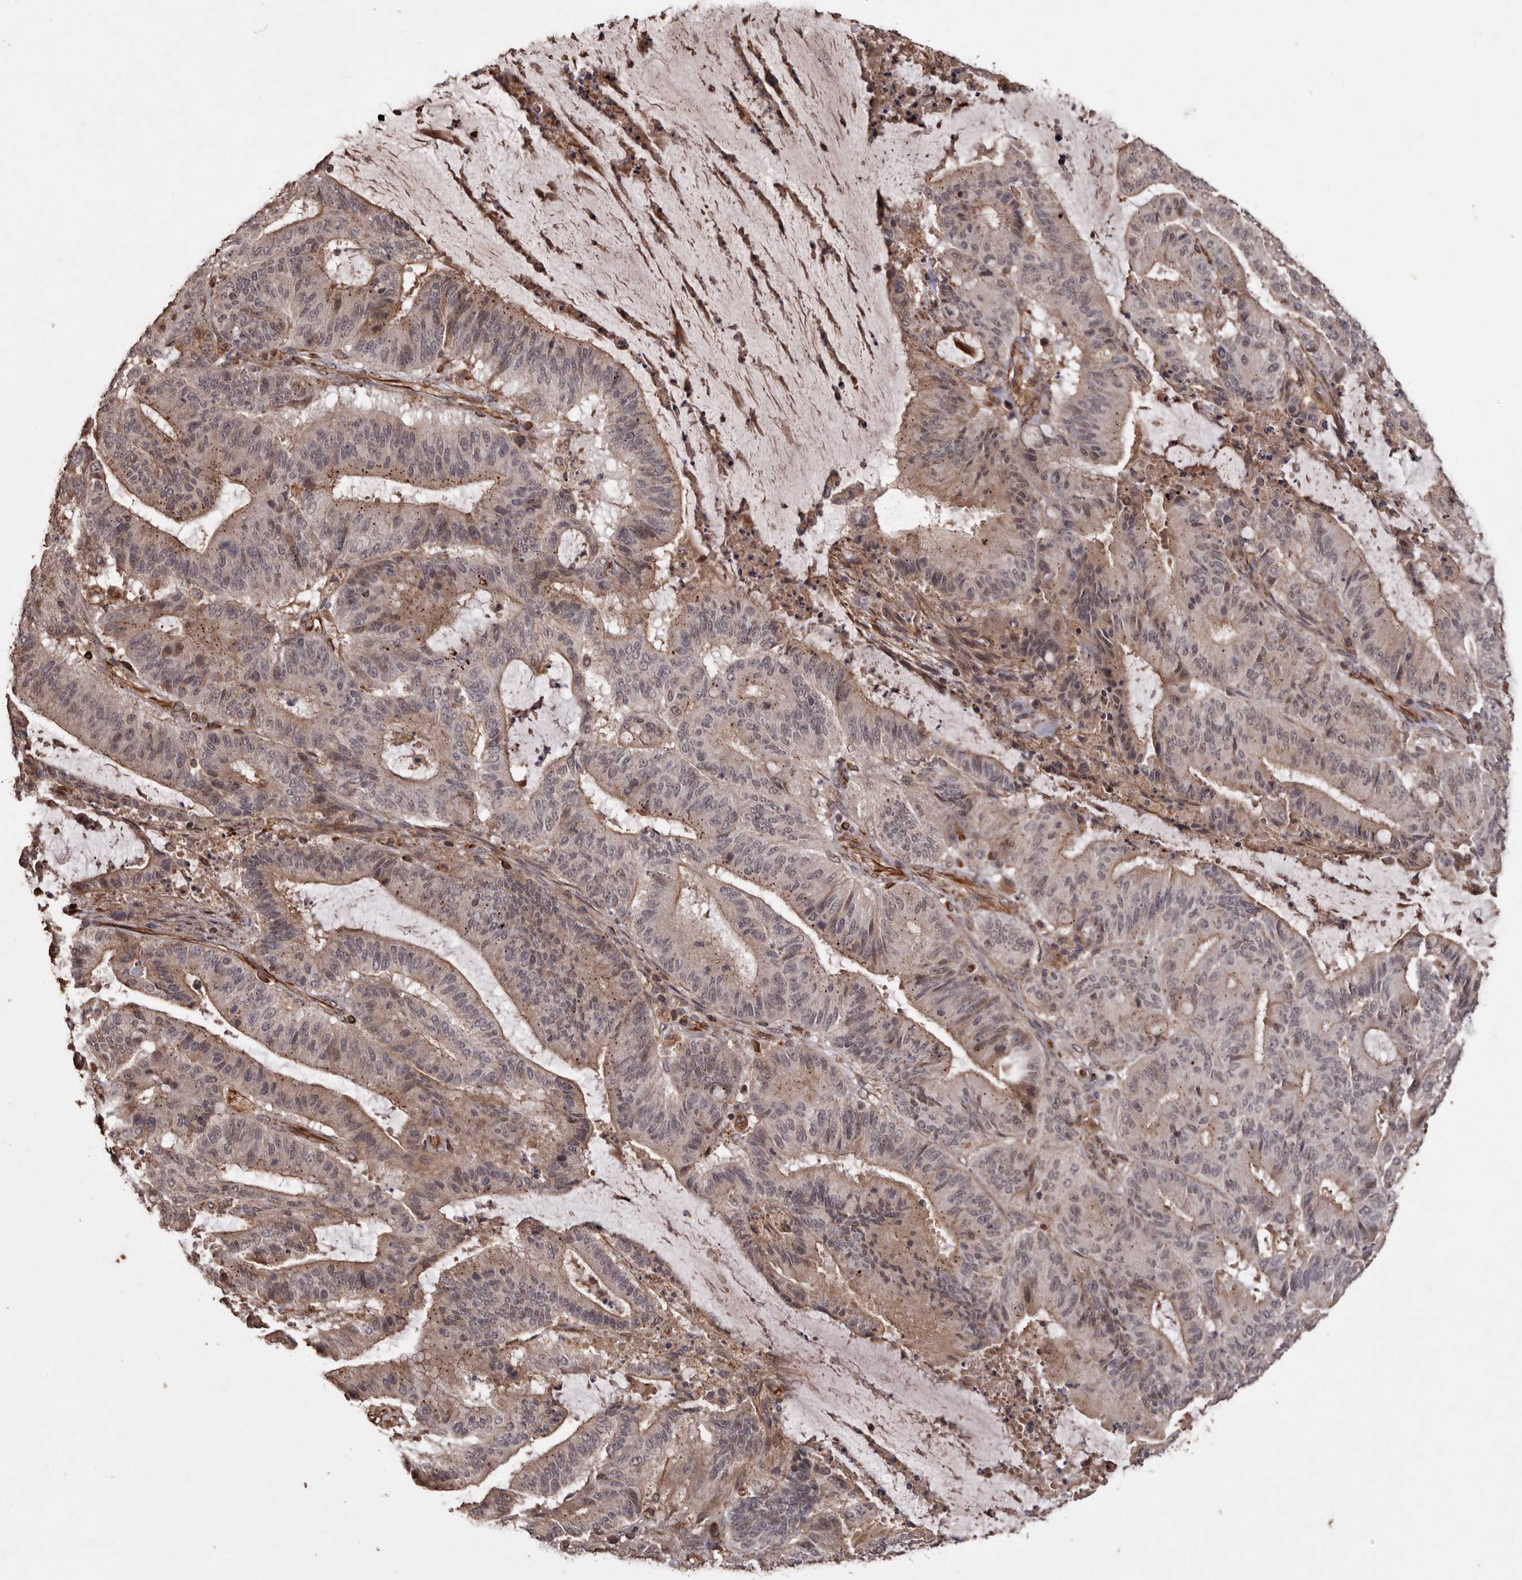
{"staining": {"intensity": "weak", "quantity": "25%-75%", "location": "cytoplasmic/membranous"}, "tissue": "liver cancer", "cell_type": "Tumor cells", "image_type": "cancer", "snomed": [{"axis": "morphology", "description": "Normal tissue, NOS"}, {"axis": "morphology", "description": "Cholangiocarcinoma"}, {"axis": "topography", "description": "Liver"}, {"axis": "topography", "description": "Peripheral nerve tissue"}], "caption": "Brown immunohistochemical staining in human cholangiocarcinoma (liver) exhibits weak cytoplasmic/membranous positivity in approximately 25%-75% of tumor cells.", "gene": "BRAT1", "patient": {"sex": "female", "age": 73}}